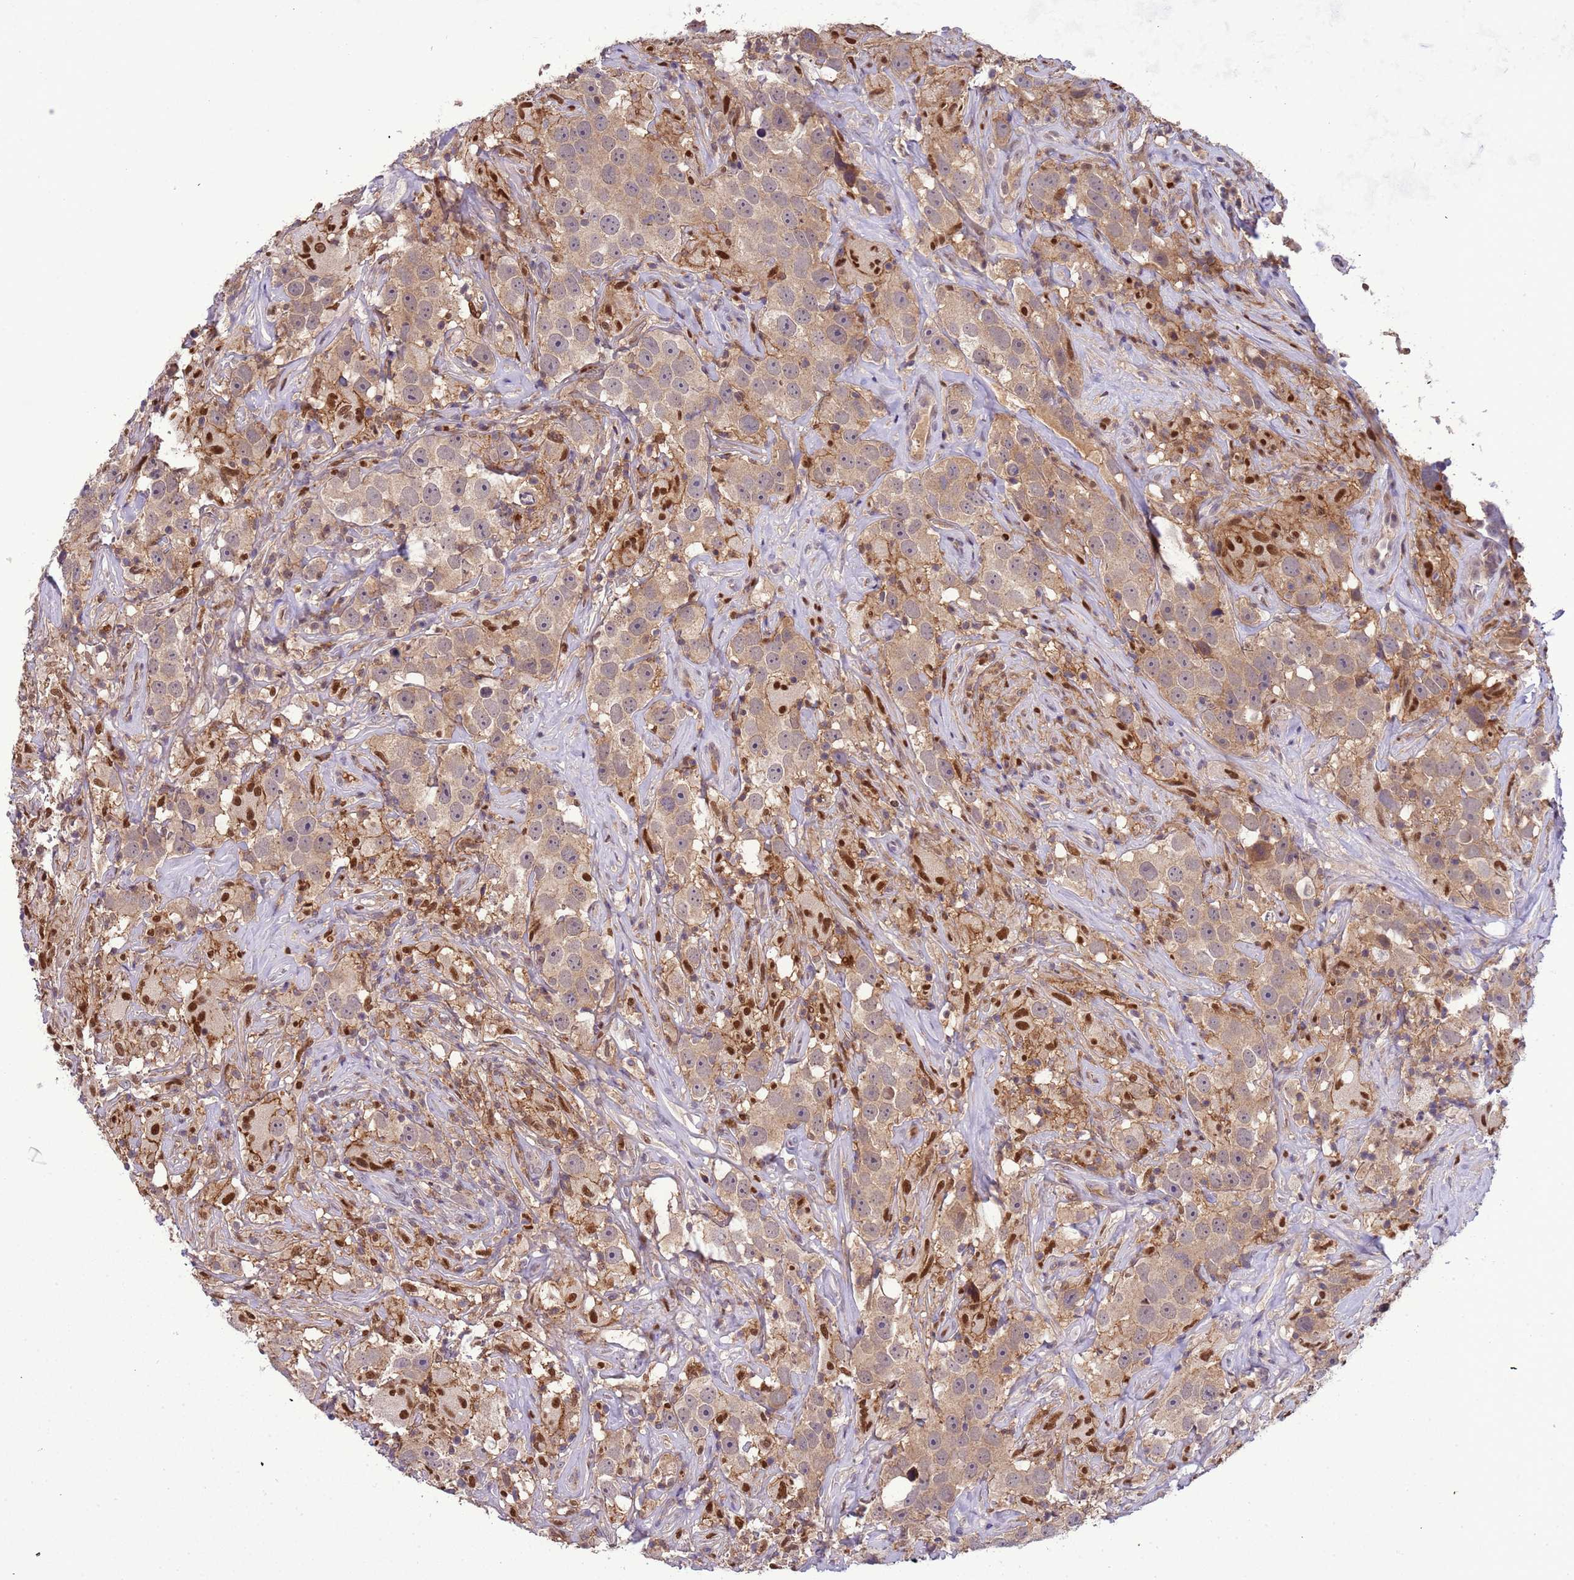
{"staining": {"intensity": "weak", "quantity": "25%-75%", "location": "cytoplasmic/membranous"}, "tissue": "testis cancer", "cell_type": "Tumor cells", "image_type": "cancer", "snomed": [{"axis": "morphology", "description": "Seminoma, NOS"}, {"axis": "topography", "description": "Testis"}], "caption": "IHC (DAB (3,3'-diaminobenzidine)) staining of human testis seminoma displays weak cytoplasmic/membranous protein staining in approximately 25%-75% of tumor cells.", "gene": "CD53", "patient": {"sex": "male", "age": 49}}